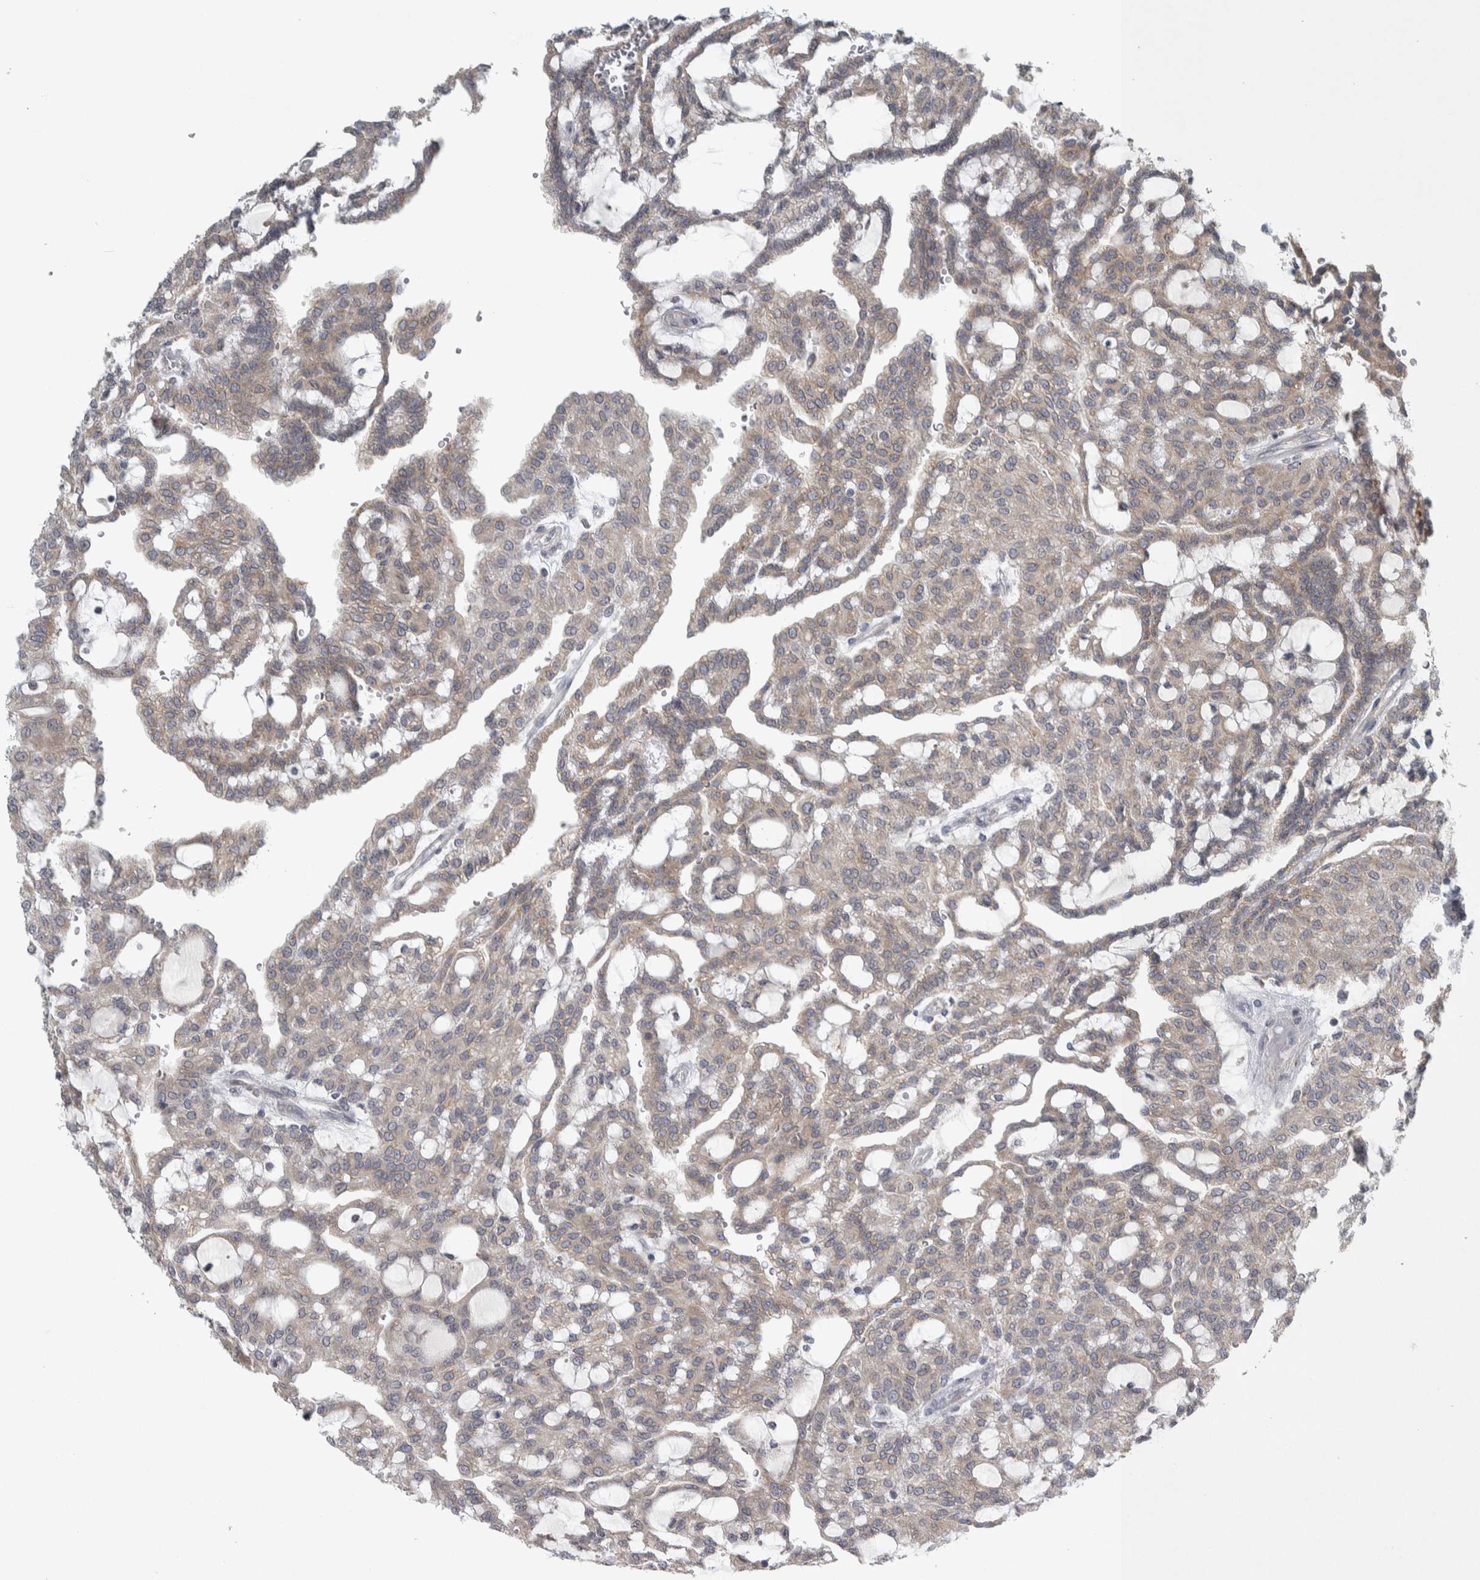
{"staining": {"intensity": "weak", "quantity": ">75%", "location": "cytoplasmic/membranous"}, "tissue": "renal cancer", "cell_type": "Tumor cells", "image_type": "cancer", "snomed": [{"axis": "morphology", "description": "Adenocarcinoma, NOS"}, {"axis": "topography", "description": "Kidney"}], "caption": "This is a histology image of immunohistochemistry (IHC) staining of renal cancer, which shows weak positivity in the cytoplasmic/membranous of tumor cells.", "gene": "SIGMAR1", "patient": {"sex": "male", "age": 63}}